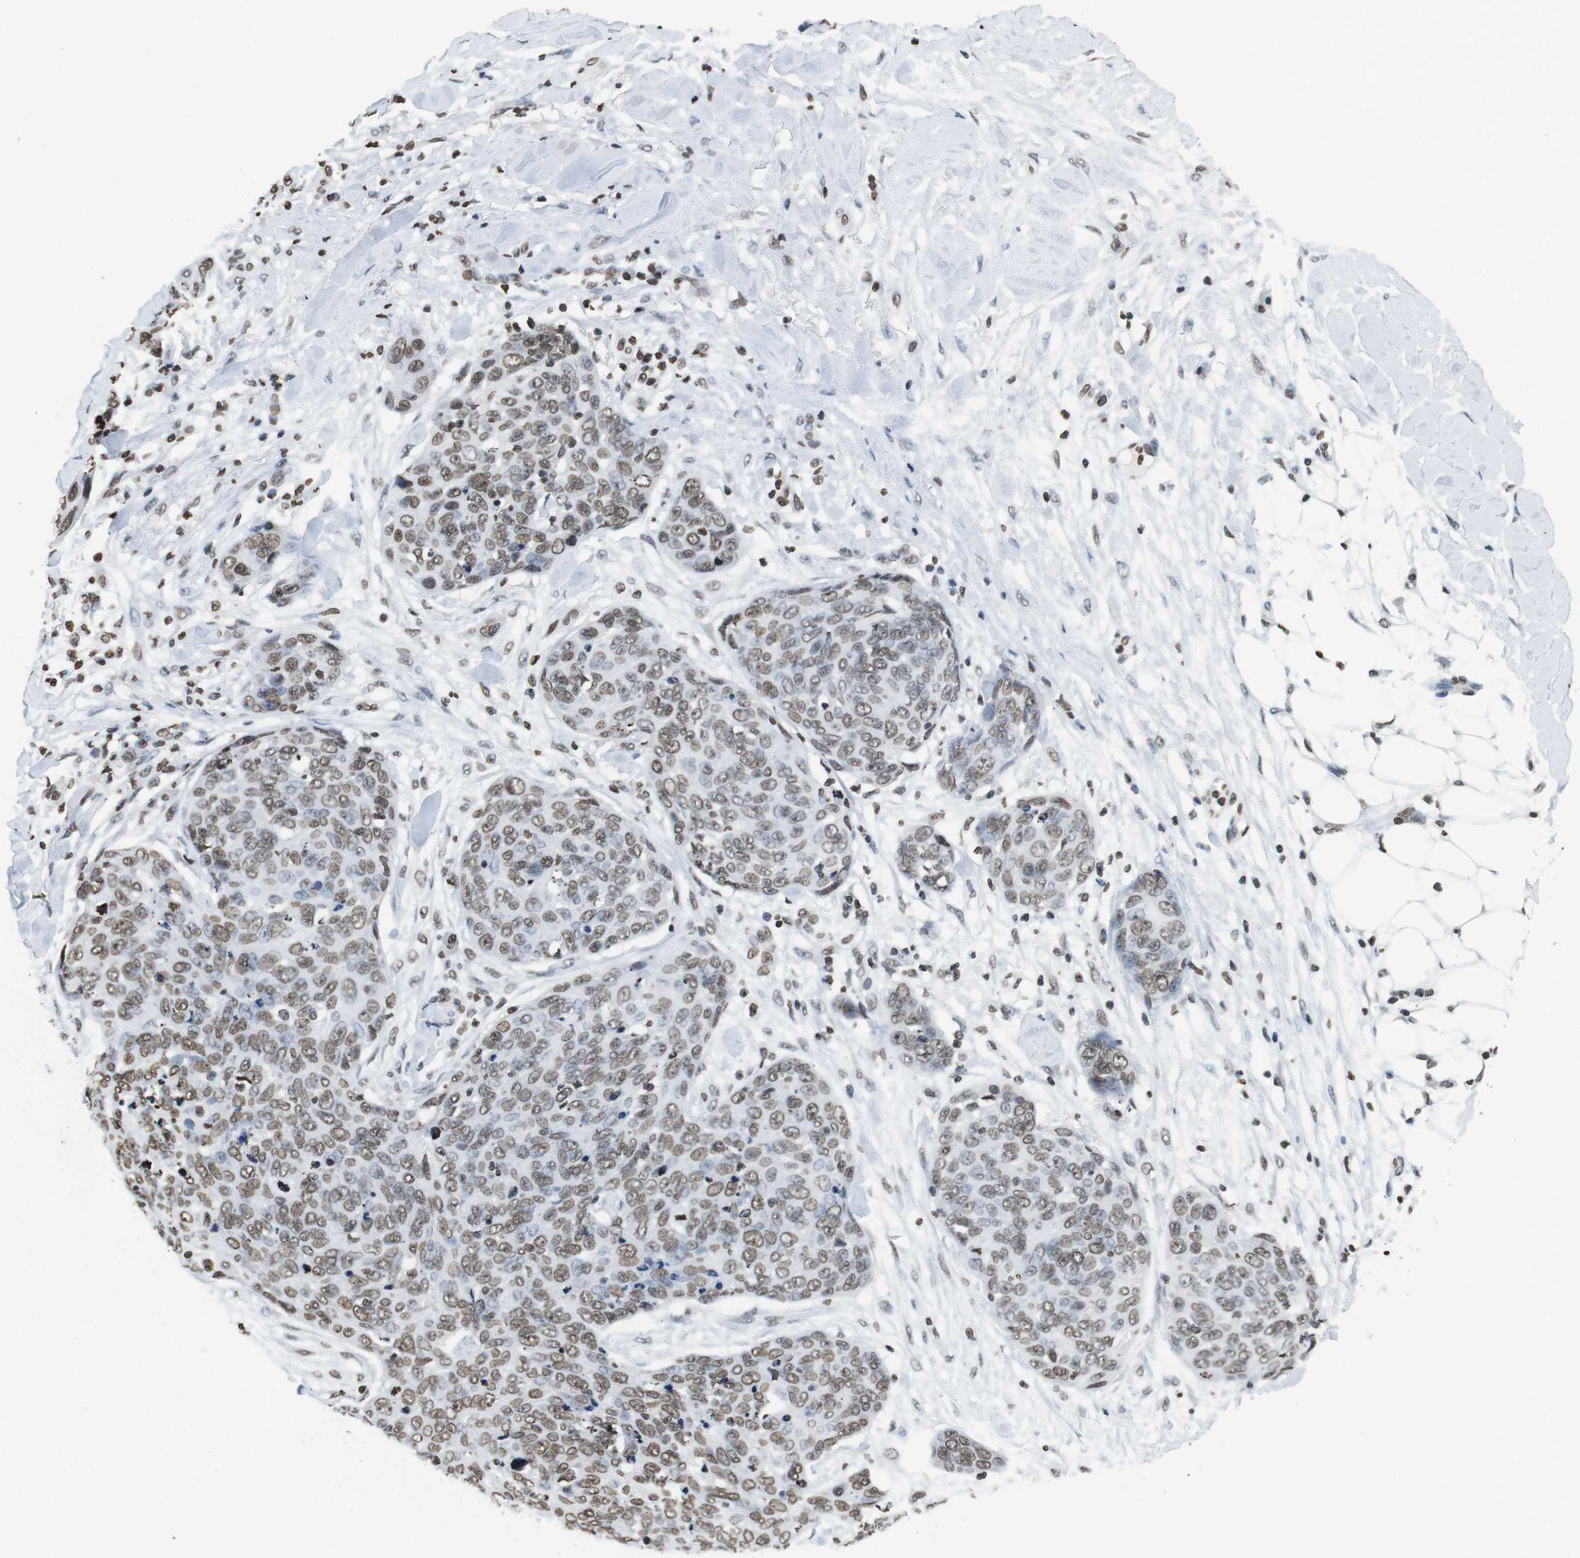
{"staining": {"intensity": "weak", "quantity": ">75%", "location": "nuclear"}, "tissue": "skin cancer", "cell_type": "Tumor cells", "image_type": "cancer", "snomed": [{"axis": "morphology", "description": "Squamous cell carcinoma in situ, NOS"}, {"axis": "morphology", "description": "Squamous cell carcinoma, NOS"}, {"axis": "topography", "description": "Skin"}], "caption": "A high-resolution micrograph shows immunohistochemistry staining of skin squamous cell carcinoma in situ, which reveals weak nuclear positivity in approximately >75% of tumor cells.", "gene": "BSX", "patient": {"sex": "male", "age": 93}}